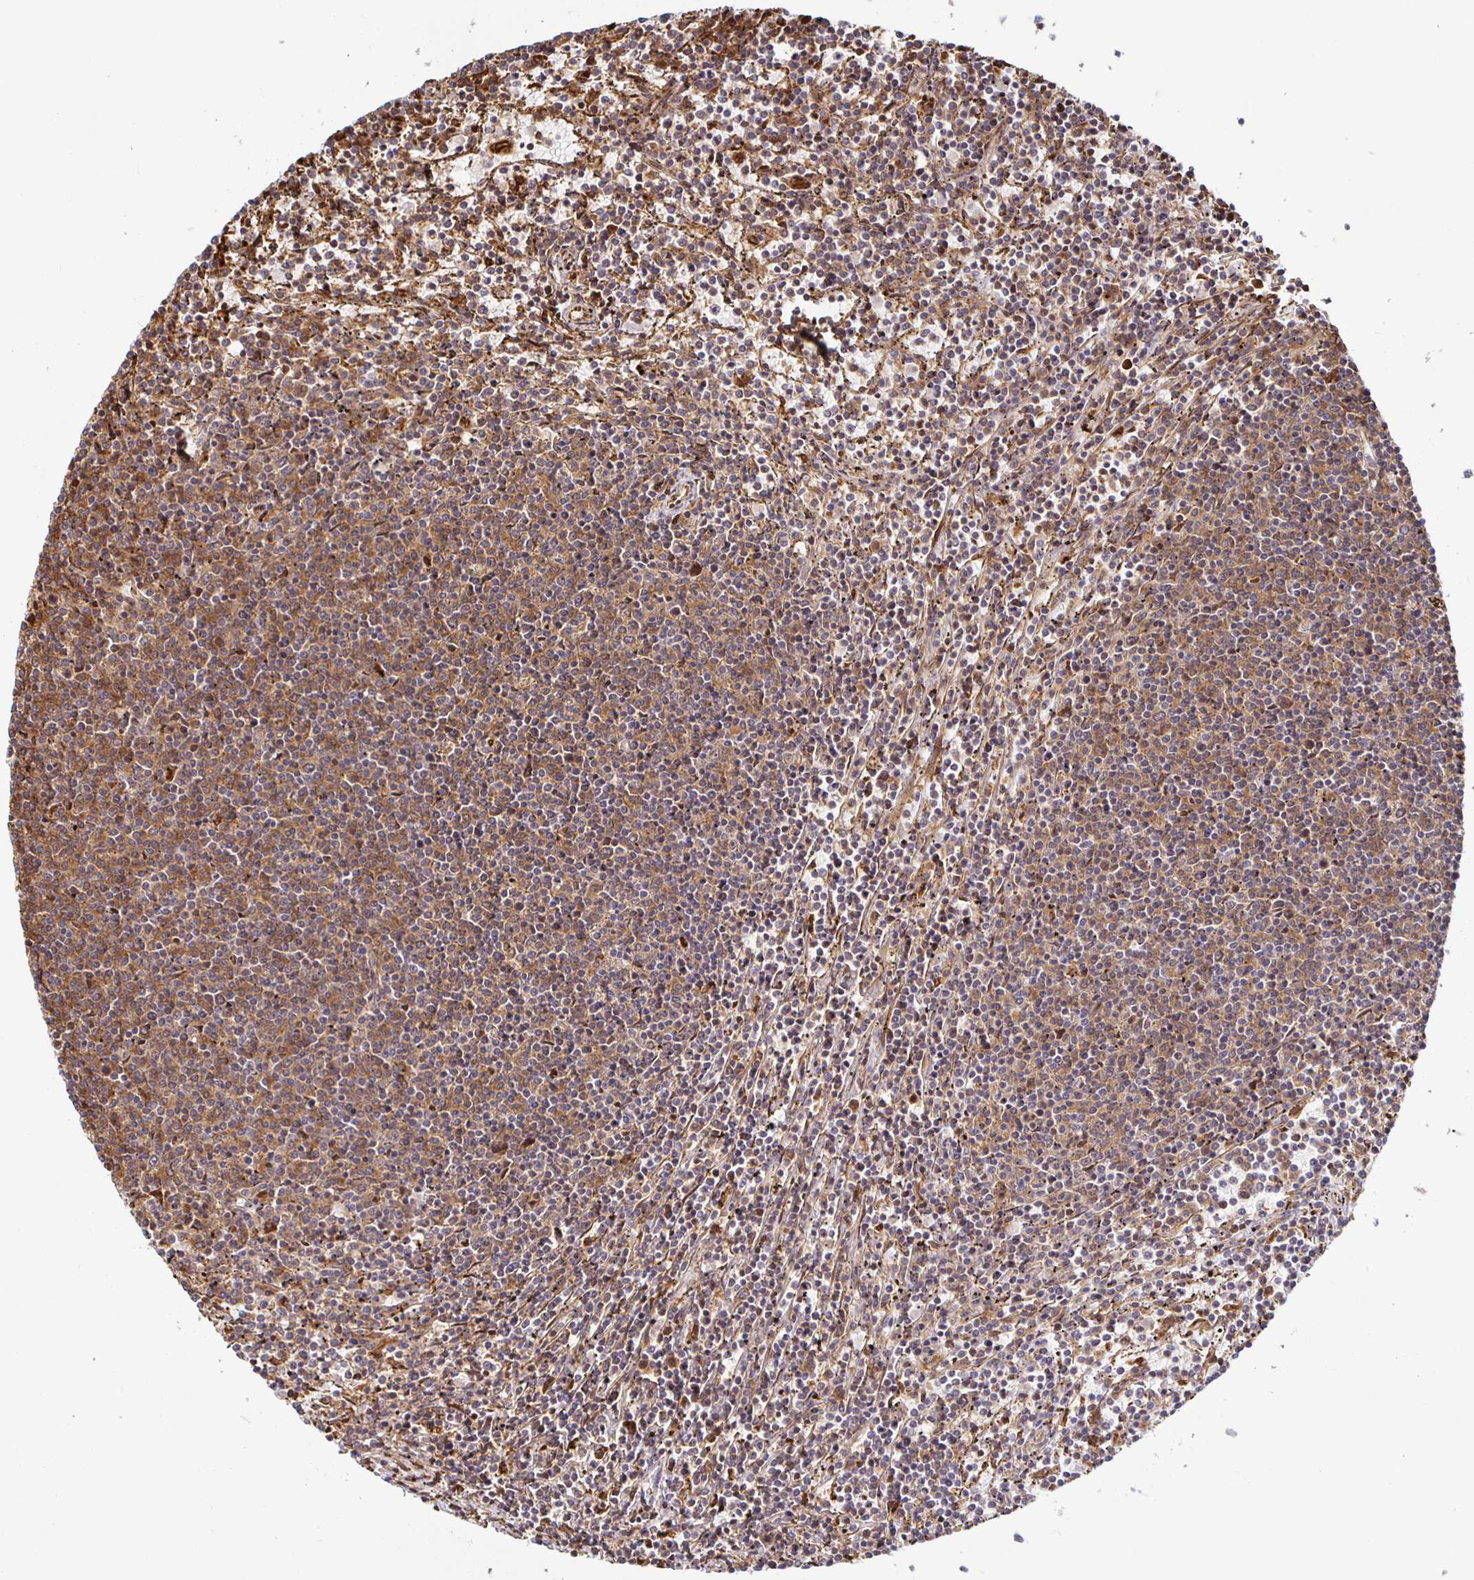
{"staining": {"intensity": "moderate", "quantity": ">75%", "location": "cytoplasmic/membranous"}, "tissue": "lymphoma", "cell_type": "Tumor cells", "image_type": "cancer", "snomed": [{"axis": "morphology", "description": "Malignant lymphoma, non-Hodgkin's type, Low grade"}, {"axis": "topography", "description": "Spleen"}], "caption": "An image of human lymphoma stained for a protein exhibits moderate cytoplasmic/membranous brown staining in tumor cells. The staining is performed using DAB brown chromogen to label protein expression. The nuclei are counter-stained blue using hematoxylin.", "gene": "STRAP", "patient": {"sex": "female", "age": 50}}